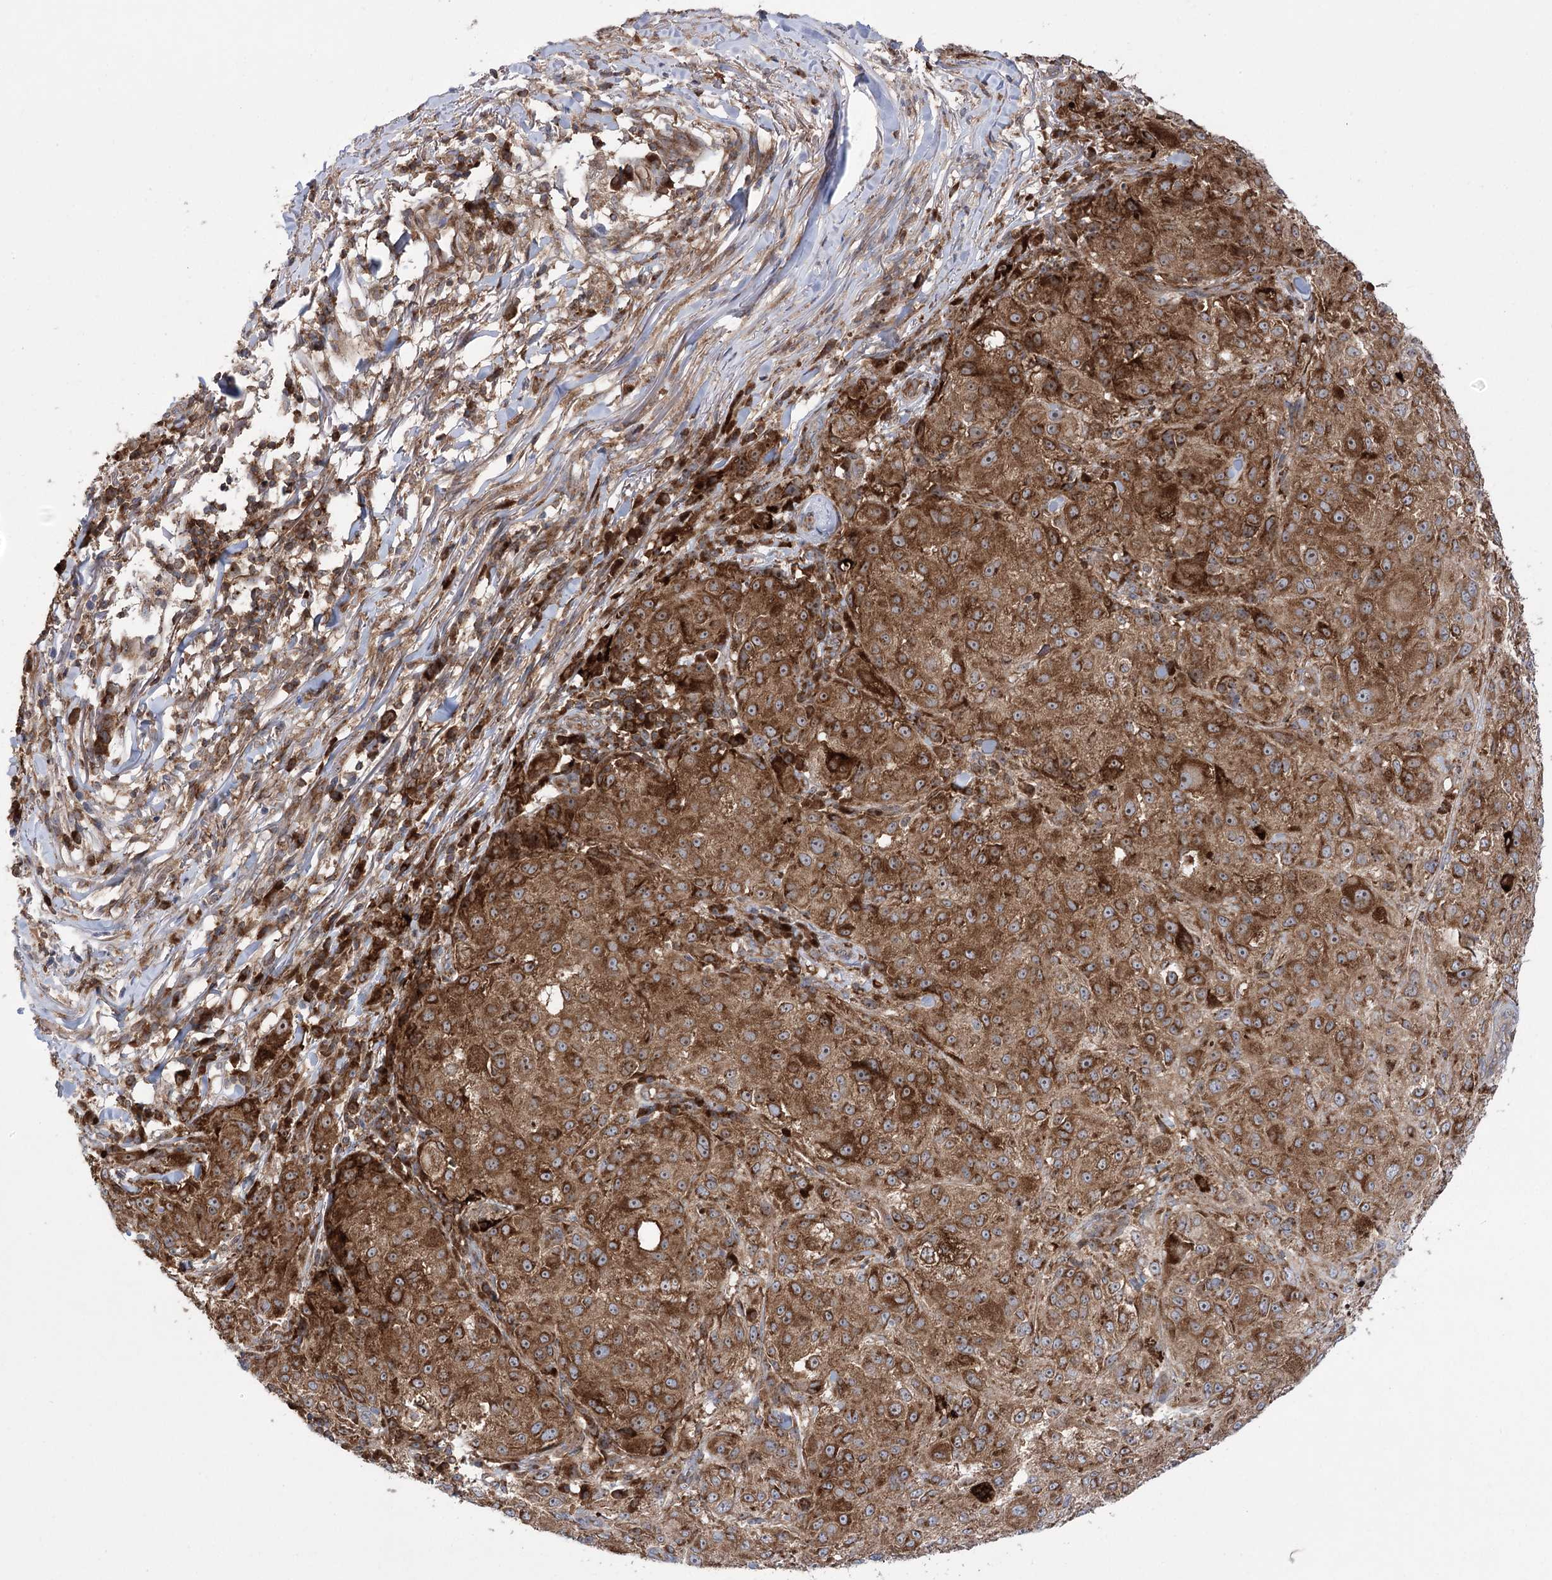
{"staining": {"intensity": "moderate", "quantity": ">75%", "location": "cytoplasmic/membranous"}, "tissue": "melanoma", "cell_type": "Tumor cells", "image_type": "cancer", "snomed": [{"axis": "morphology", "description": "Necrosis, NOS"}, {"axis": "morphology", "description": "Malignant melanoma, NOS"}, {"axis": "topography", "description": "Skin"}], "caption": "Immunohistochemistry image of human malignant melanoma stained for a protein (brown), which exhibits medium levels of moderate cytoplasmic/membranous positivity in approximately >75% of tumor cells.", "gene": "ZNF622", "patient": {"sex": "female", "age": 87}}